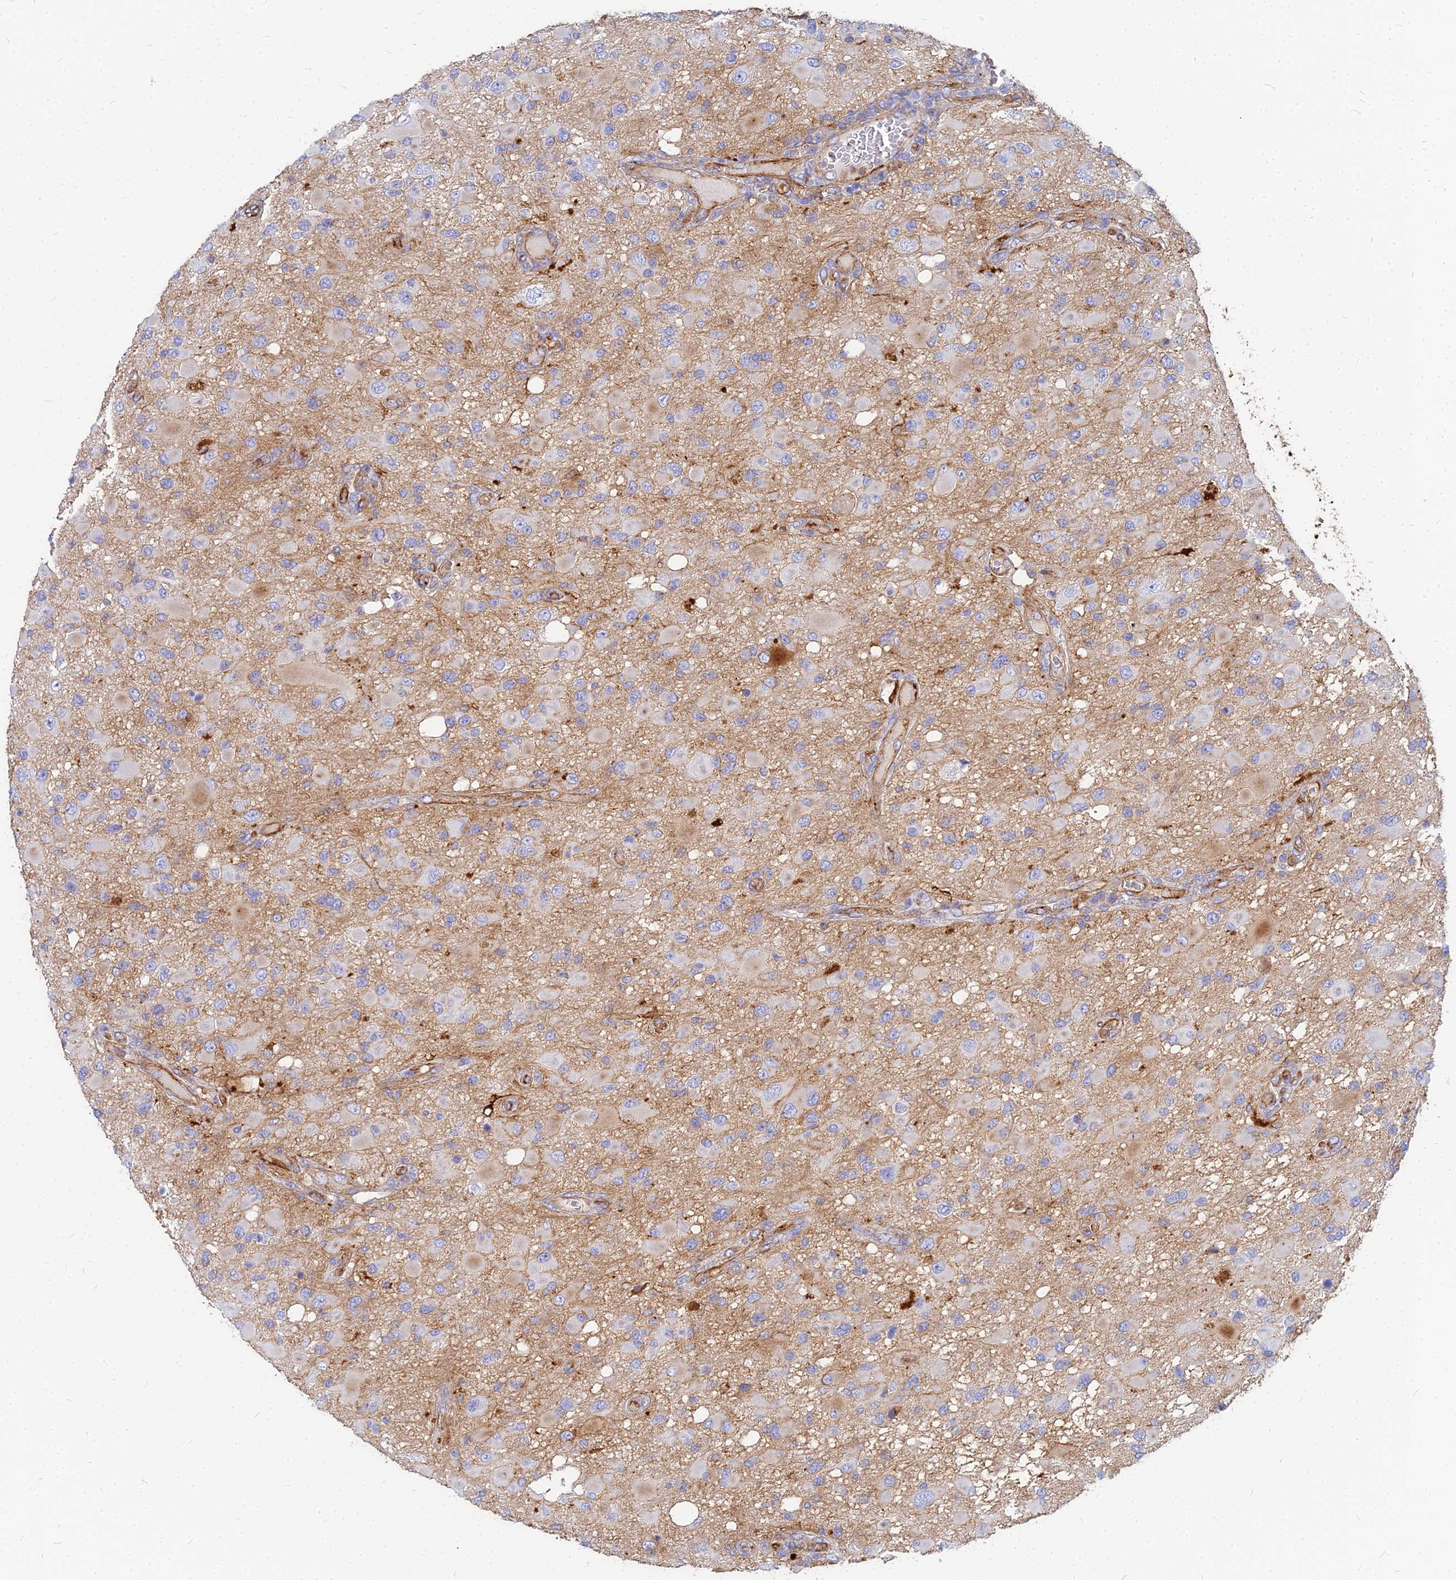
{"staining": {"intensity": "negative", "quantity": "none", "location": "none"}, "tissue": "glioma", "cell_type": "Tumor cells", "image_type": "cancer", "snomed": [{"axis": "morphology", "description": "Glioma, malignant, High grade"}, {"axis": "topography", "description": "Brain"}], "caption": "High power microscopy photomicrograph of an immunohistochemistry (IHC) image of glioma, revealing no significant positivity in tumor cells.", "gene": "VAT1", "patient": {"sex": "male", "age": 53}}